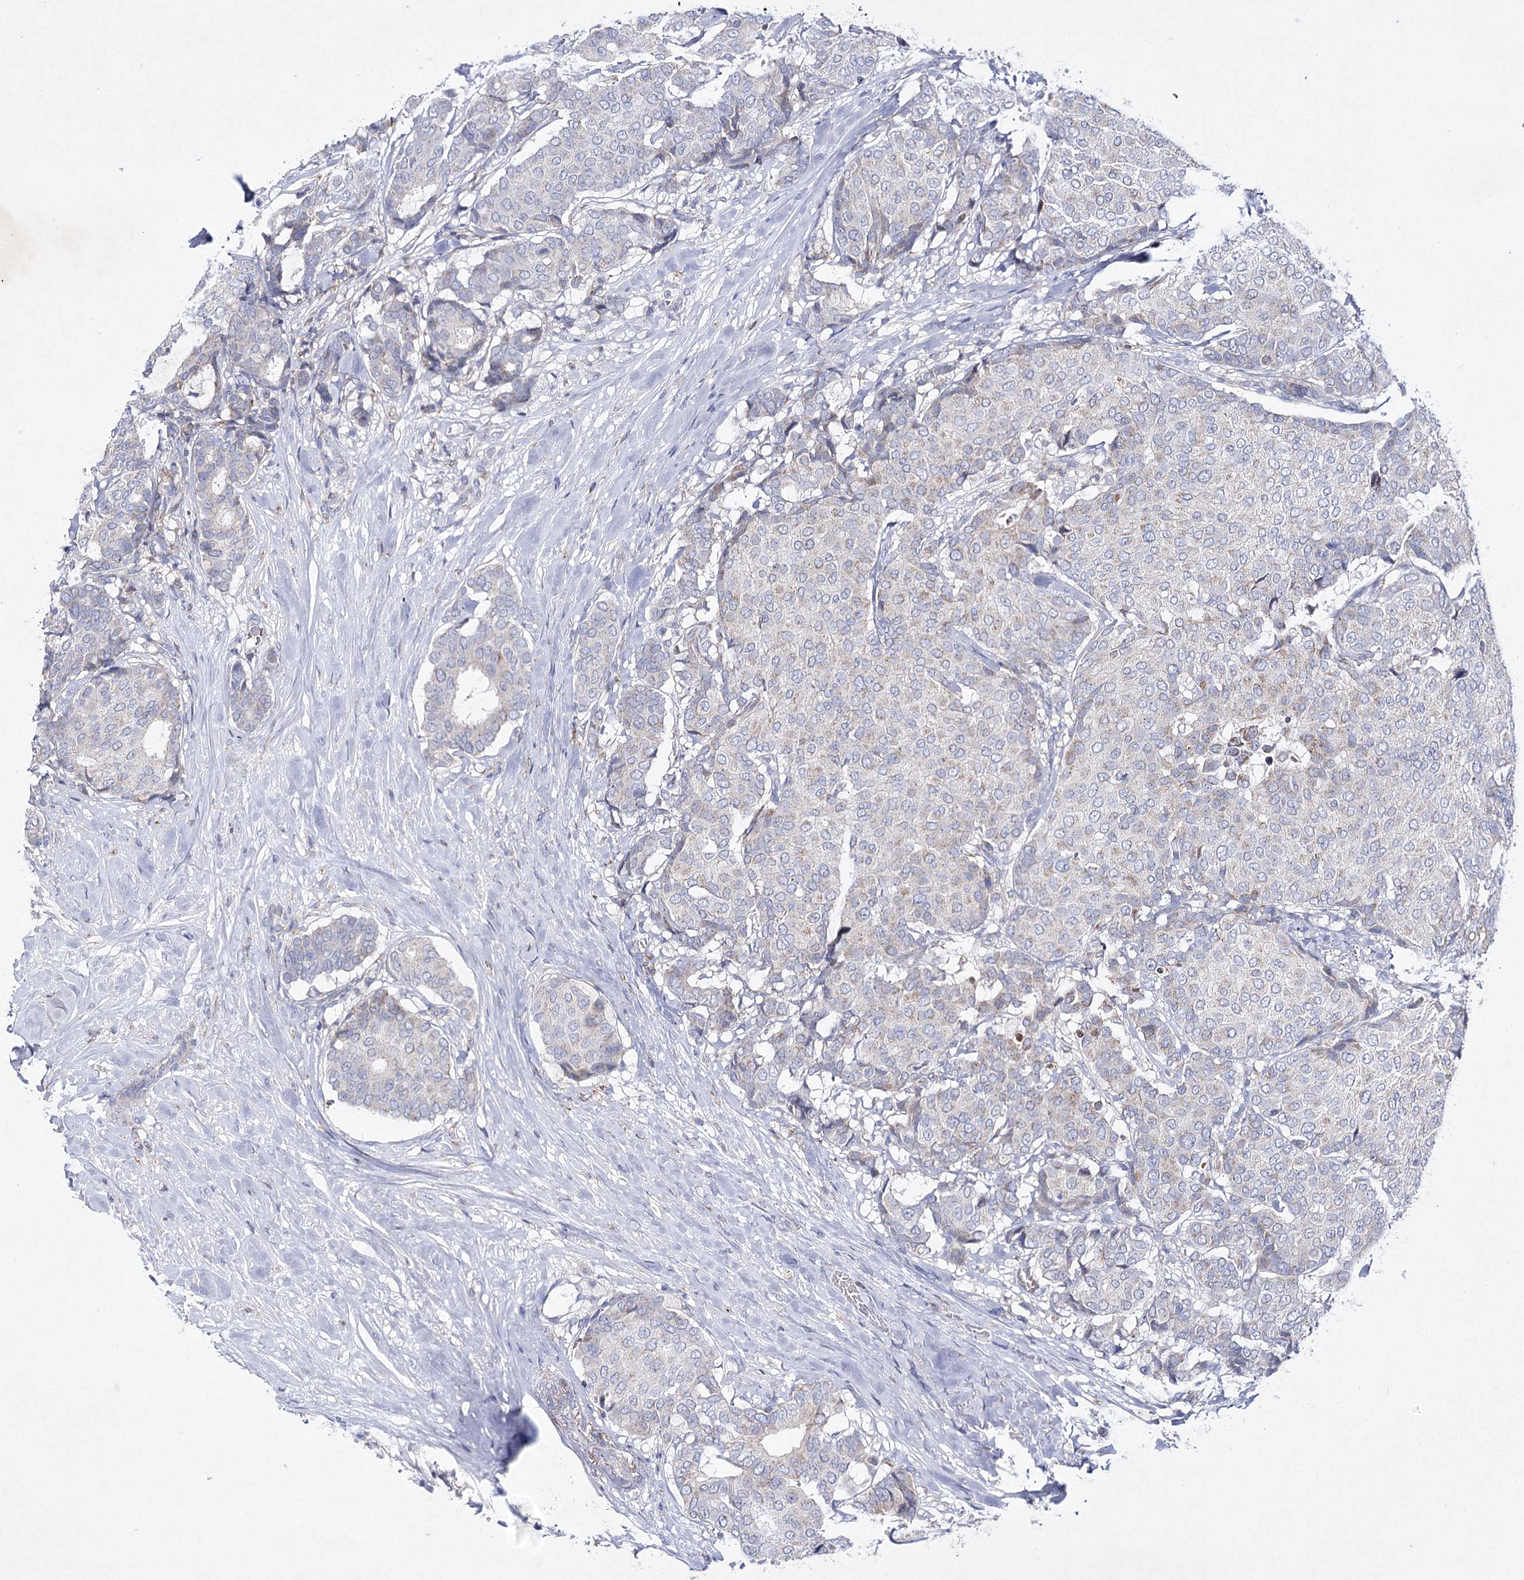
{"staining": {"intensity": "negative", "quantity": "none", "location": "none"}, "tissue": "breast cancer", "cell_type": "Tumor cells", "image_type": "cancer", "snomed": [{"axis": "morphology", "description": "Duct carcinoma"}, {"axis": "topography", "description": "Breast"}], "caption": "This image is of intraductal carcinoma (breast) stained with immunohistochemistry to label a protein in brown with the nuclei are counter-stained blue. There is no positivity in tumor cells. Nuclei are stained in blue.", "gene": "COX15", "patient": {"sex": "female", "age": 75}}